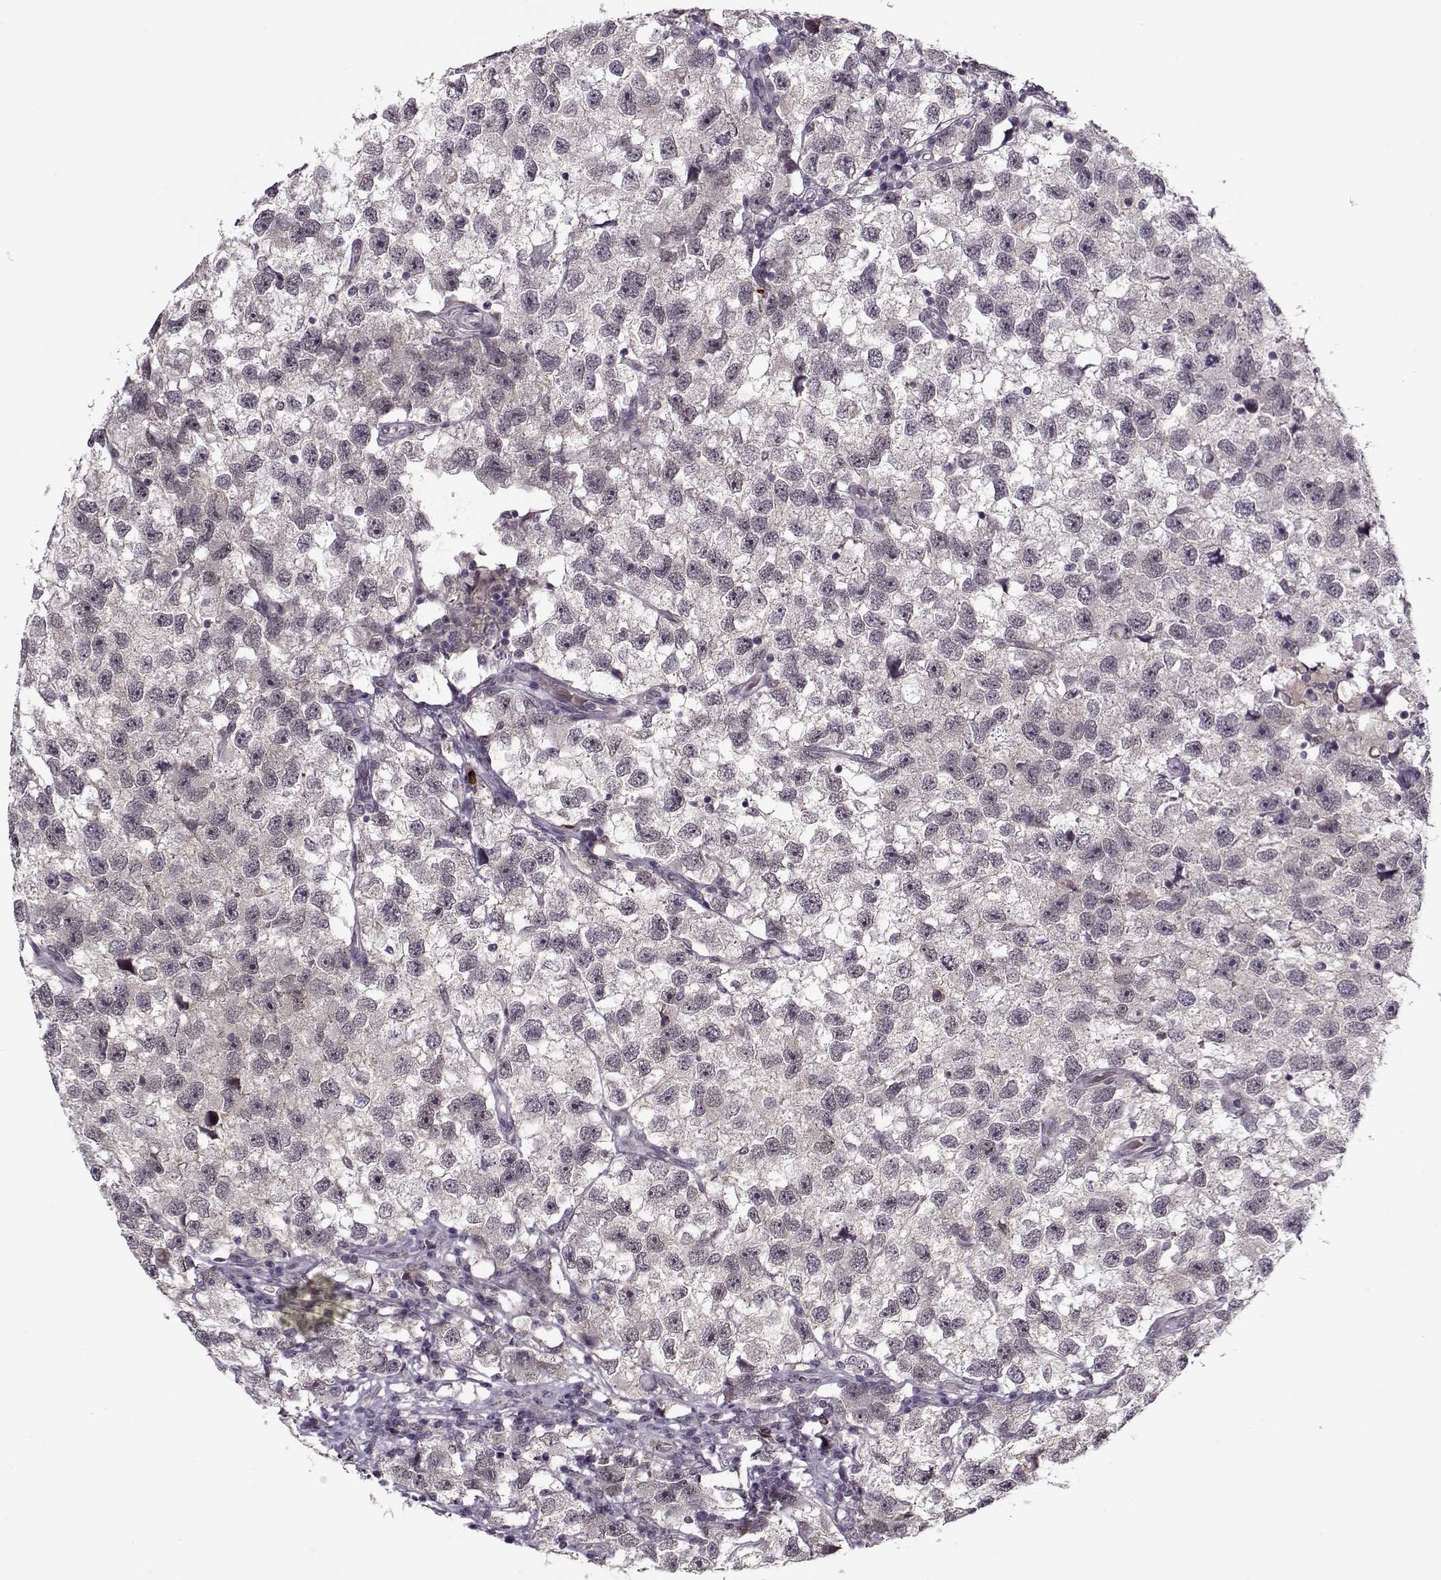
{"staining": {"intensity": "negative", "quantity": "none", "location": "none"}, "tissue": "testis cancer", "cell_type": "Tumor cells", "image_type": "cancer", "snomed": [{"axis": "morphology", "description": "Seminoma, NOS"}, {"axis": "topography", "description": "Testis"}], "caption": "This photomicrograph is of seminoma (testis) stained with immunohistochemistry (IHC) to label a protein in brown with the nuclei are counter-stained blue. There is no expression in tumor cells.", "gene": "DENND4B", "patient": {"sex": "male", "age": 26}}